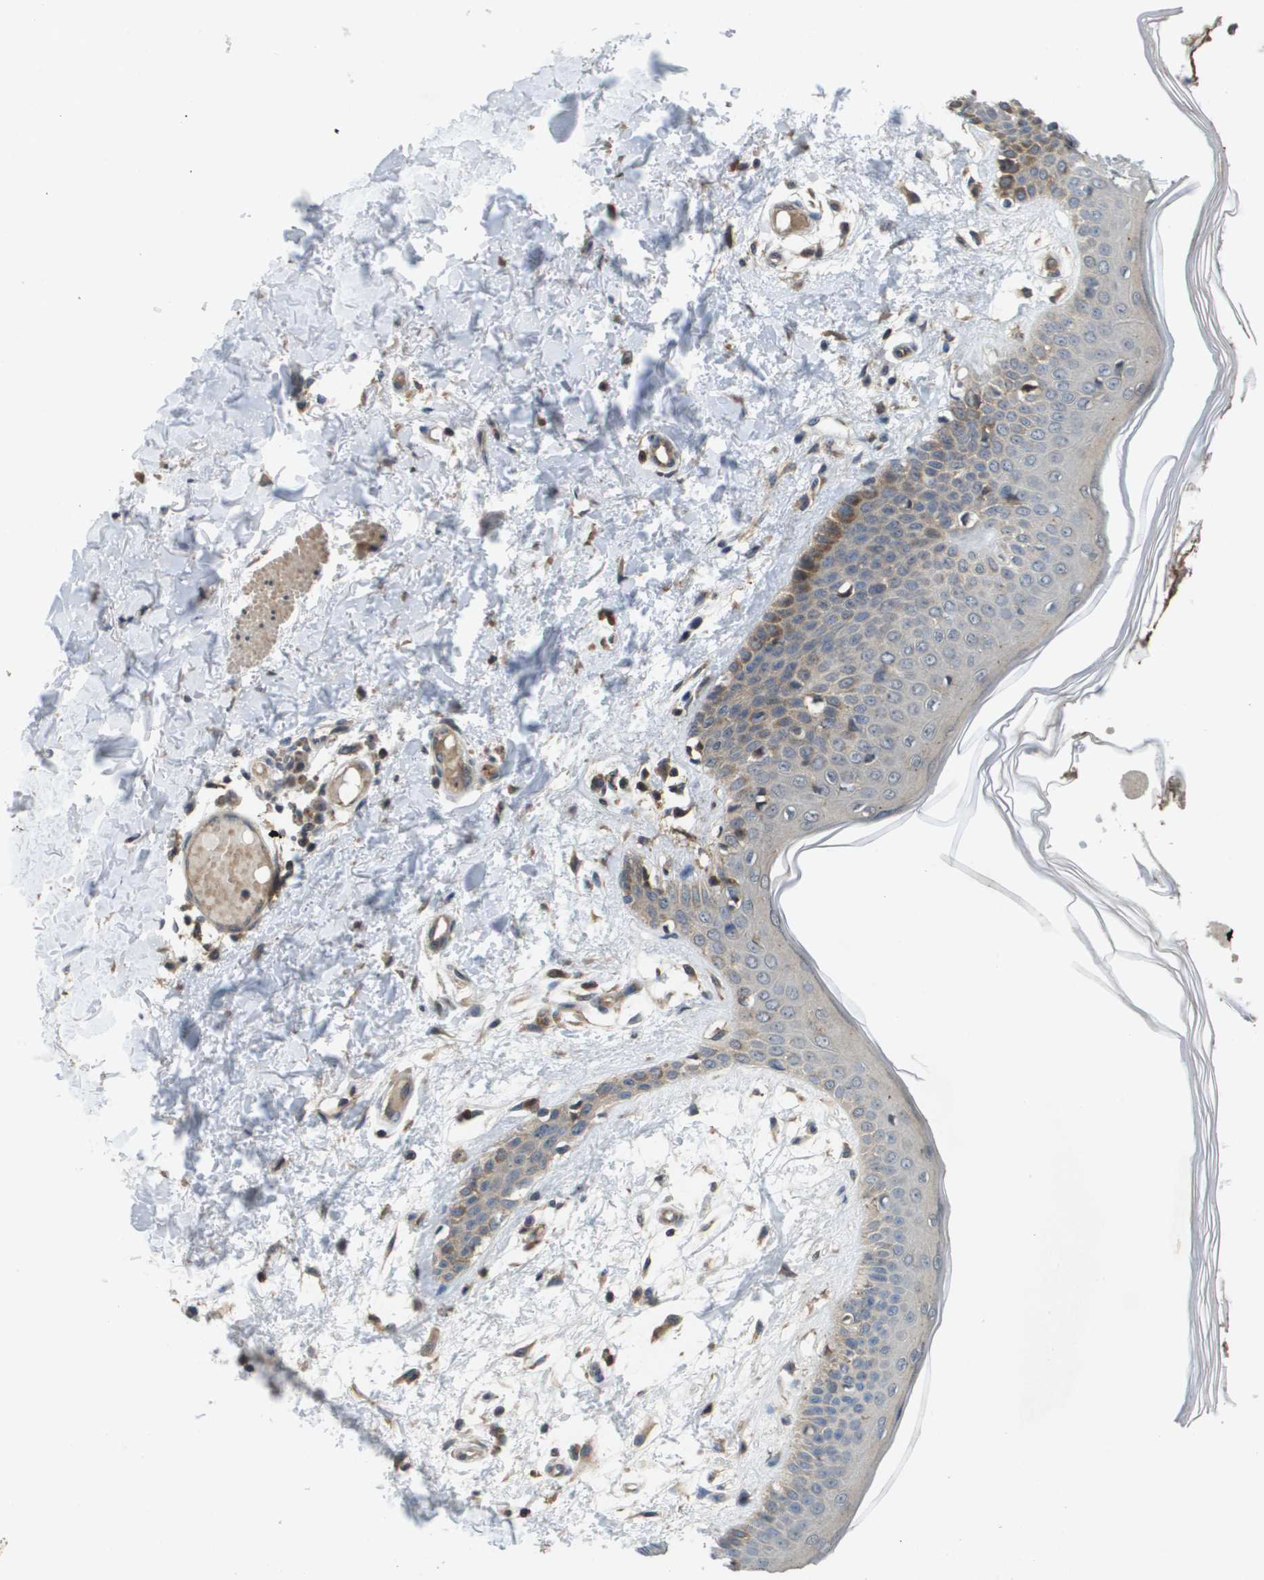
{"staining": {"intensity": "moderate", "quantity": "25%-75%", "location": "cytoplasmic/membranous"}, "tissue": "skin", "cell_type": "Fibroblasts", "image_type": "normal", "snomed": [{"axis": "morphology", "description": "Normal tissue, NOS"}, {"axis": "topography", "description": "Skin"}], "caption": "Skin stained with DAB immunohistochemistry (IHC) exhibits medium levels of moderate cytoplasmic/membranous staining in approximately 25%-75% of fibroblasts. Using DAB (brown) and hematoxylin (blue) stains, captured at high magnification using brightfield microscopy.", "gene": "RBM38", "patient": {"sex": "male", "age": 53}}